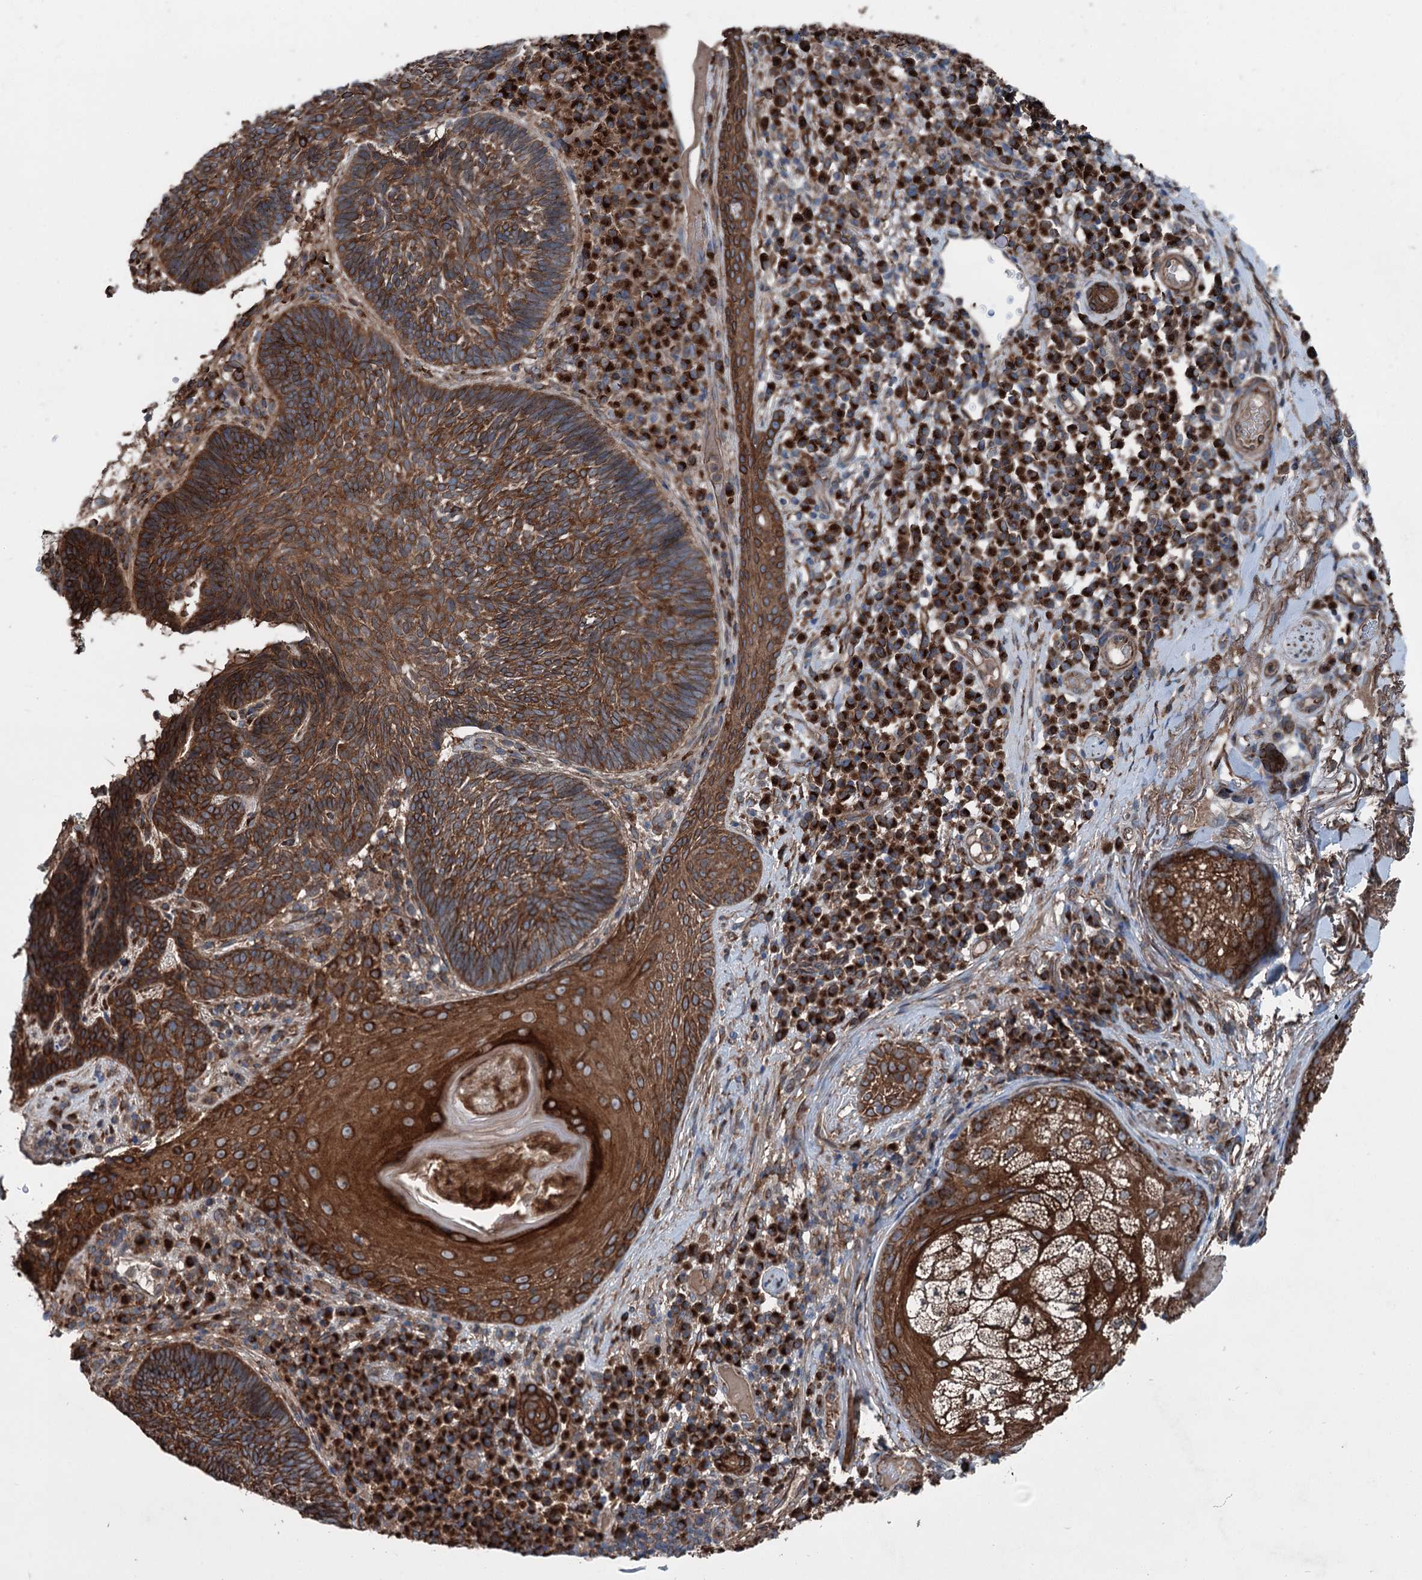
{"staining": {"intensity": "strong", "quantity": ">75%", "location": "cytoplasmic/membranous"}, "tissue": "skin cancer", "cell_type": "Tumor cells", "image_type": "cancer", "snomed": [{"axis": "morphology", "description": "Basal cell carcinoma"}, {"axis": "topography", "description": "Skin"}], "caption": "Human skin basal cell carcinoma stained for a protein (brown) reveals strong cytoplasmic/membranous positive expression in about >75% of tumor cells.", "gene": "CALCOCO1", "patient": {"sex": "male", "age": 88}}